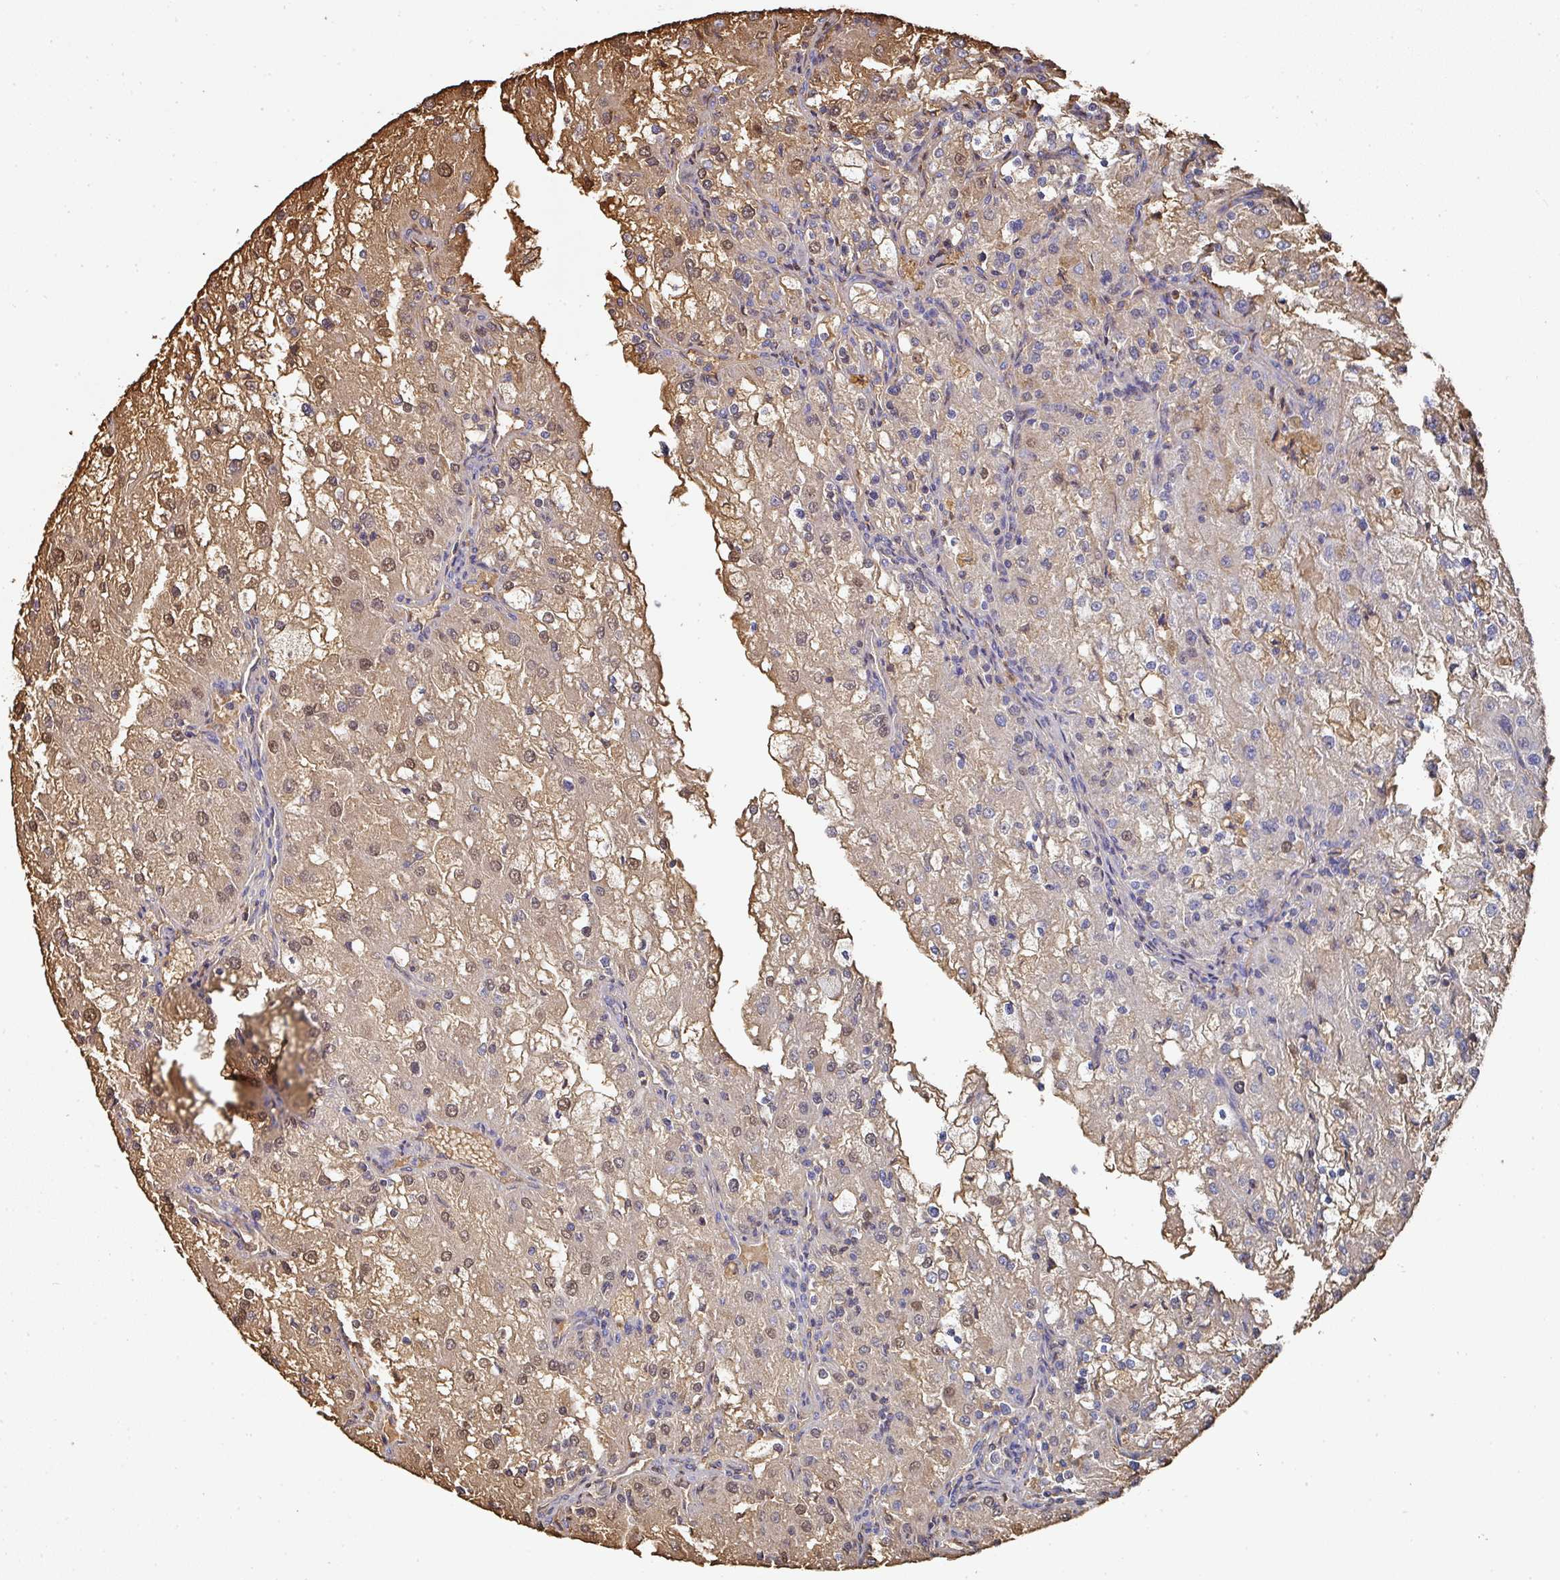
{"staining": {"intensity": "moderate", "quantity": "25%-75%", "location": "cytoplasmic/membranous,nuclear"}, "tissue": "renal cancer", "cell_type": "Tumor cells", "image_type": "cancer", "snomed": [{"axis": "morphology", "description": "Adenocarcinoma, NOS"}, {"axis": "topography", "description": "Kidney"}], "caption": "This is an image of immunohistochemistry staining of adenocarcinoma (renal), which shows moderate expression in the cytoplasmic/membranous and nuclear of tumor cells.", "gene": "ALB", "patient": {"sex": "female", "age": 74}}